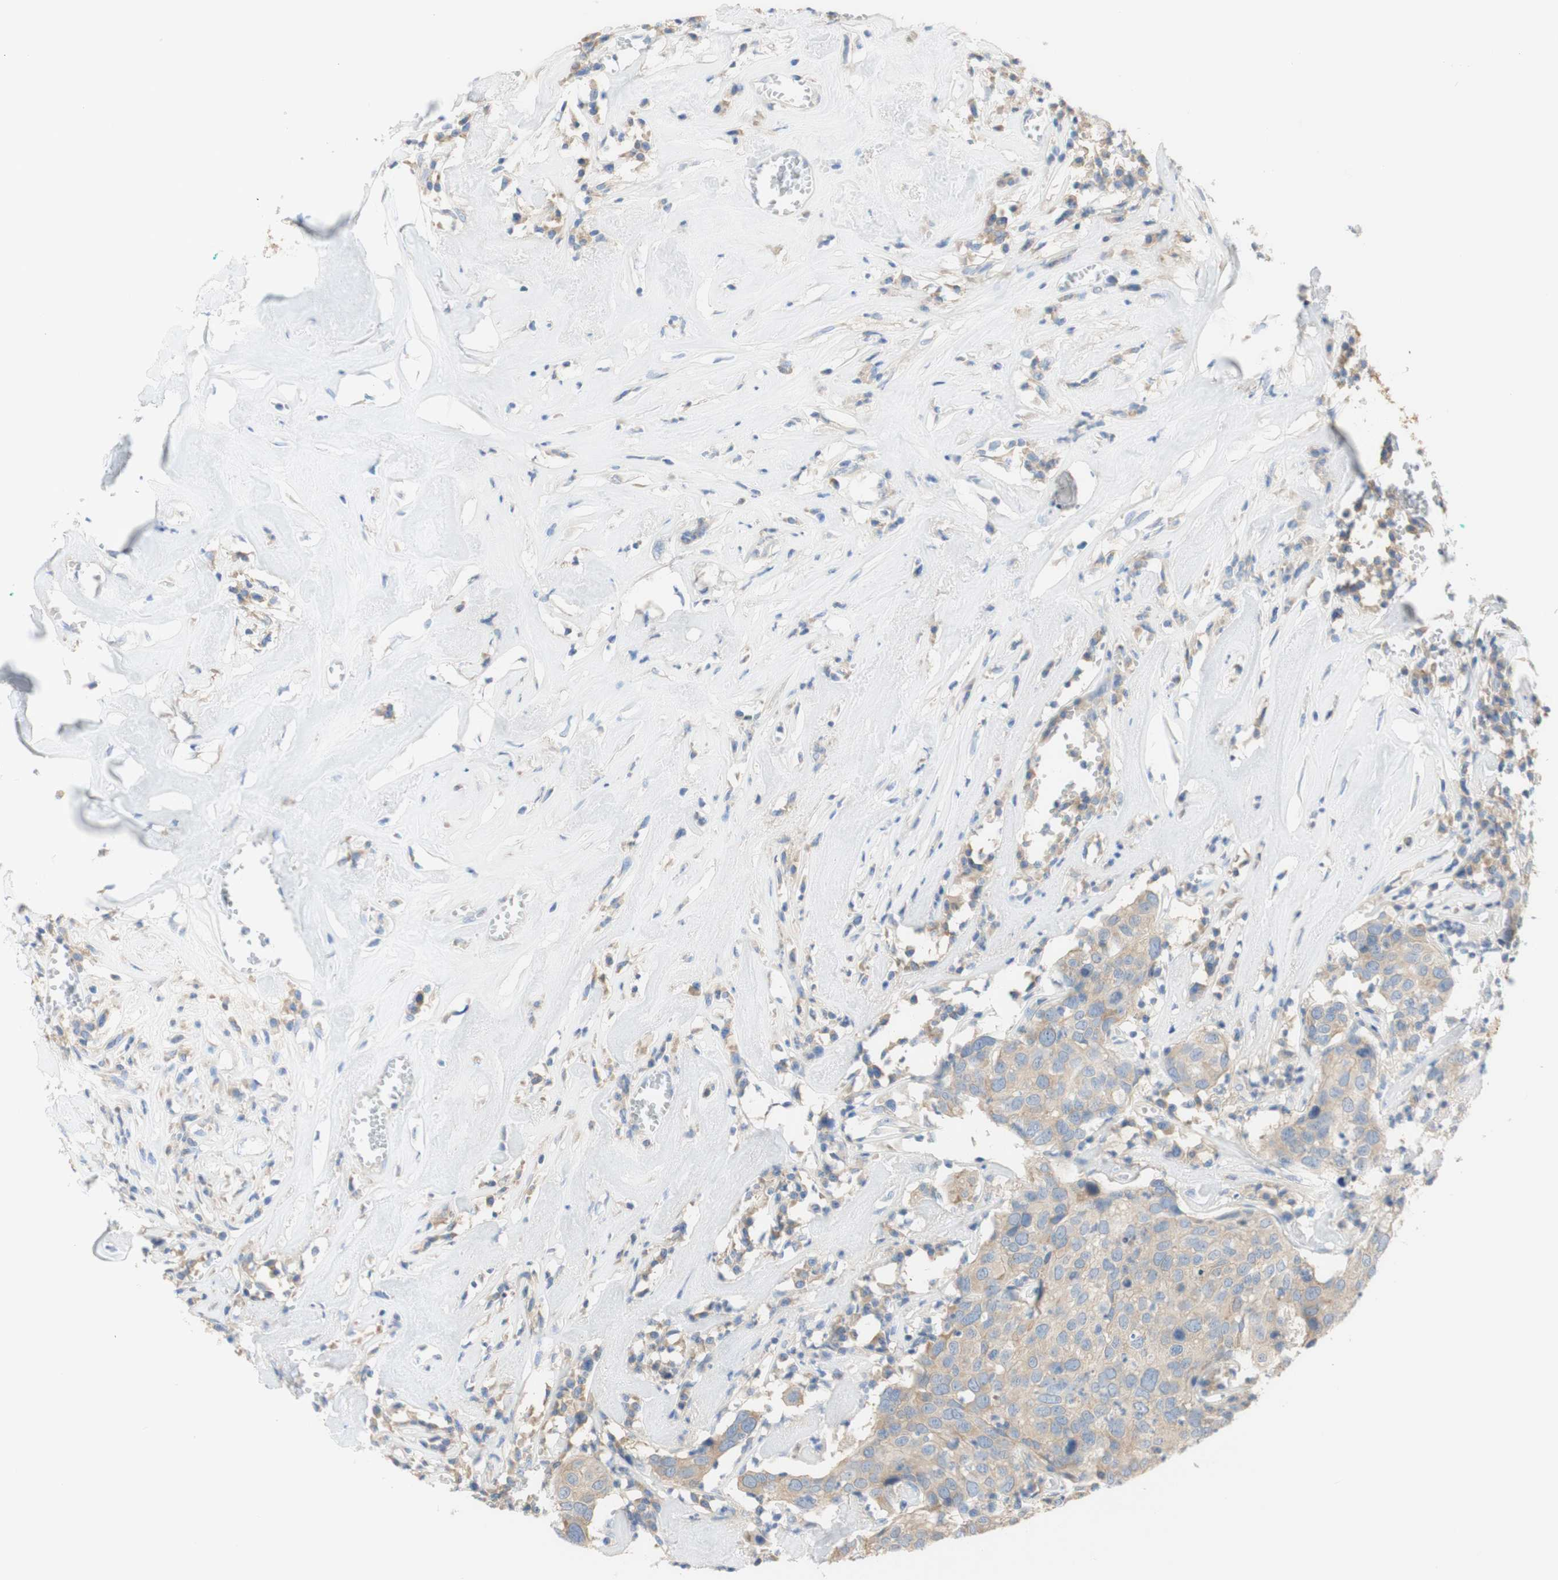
{"staining": {"intensity": "weak", "quantity": ">75%", "location": "cytoplasmic/membranous"}, "tissue": "head and neck cancer", "cell_type": "Tumor cells", "image_type": "cancer", "snomed": [{"axis": "morphology", "description": "Adenocarcinoma, NOS"}, {"axis": "topography", "description": "Salivary gland"}, {"axis": "topography", "description": "Head-Neck"}], "caption": "Protein staining of head and neck adenocarcinoma tissue displays weak cytoplasmic/membranous expression in about >75% of tumor cells.", "gene": "ATP2B1", "patient": {"sex": "female", "age": 65}}